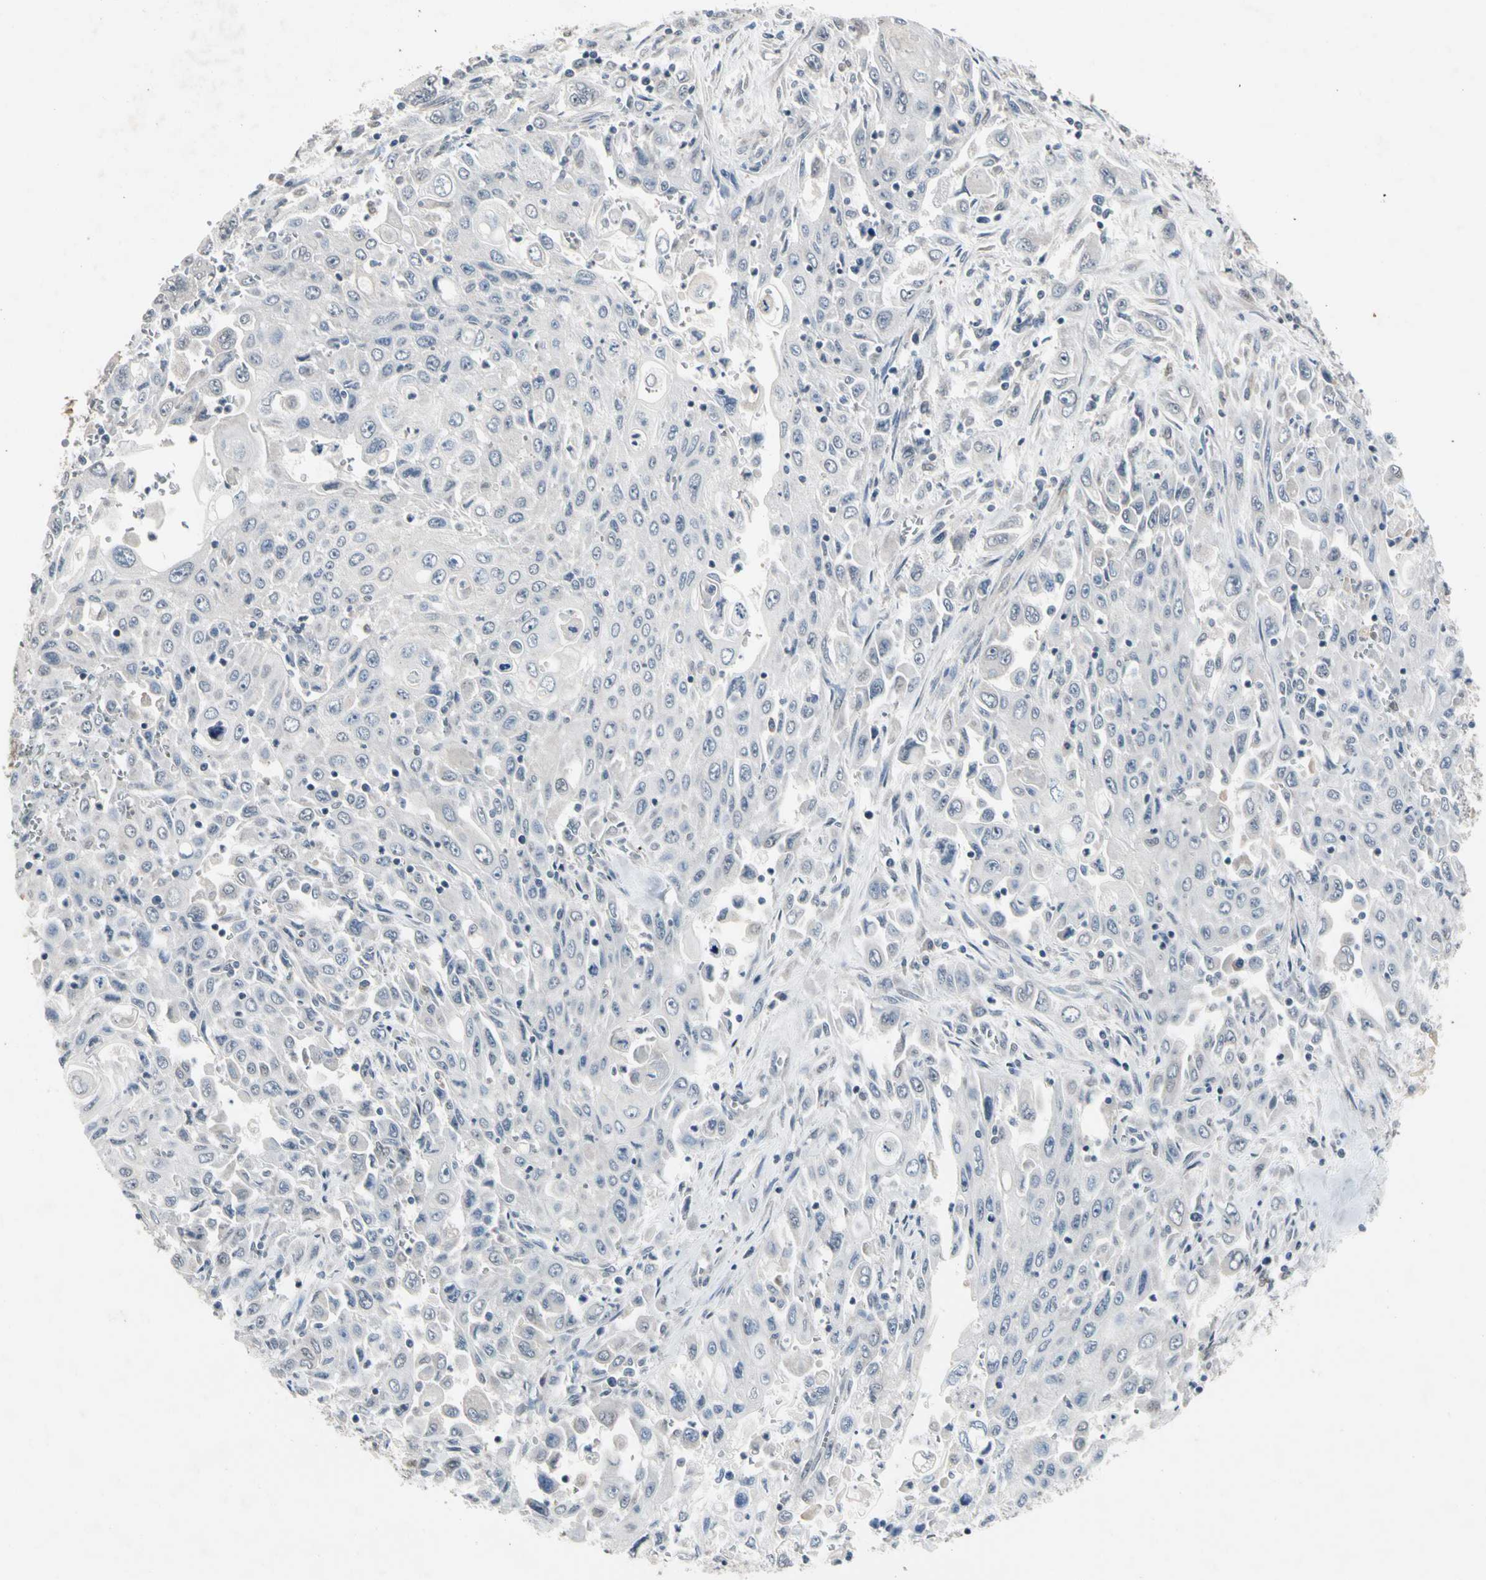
{"staining": {"intensity": "weak", "quantity": "<25%", "location": "cytoplasmic/membranous"}, "tissue": "pancreatic cancer", "cell_type": "Tumor cells", "image_type": "cancer", "snomed": [{"axis": "morphology", "description": "Adenocarcinoma, NOS"}, {"axis": "topography", "description": "Pancreas"}], "caption": "This is a image of immunohistochemistry staining of pancreatic adenocarcinoma, which shows no expression in tumor cells.", "gene": "SV2A", "patient": {"sex": "male", "age": 70}}